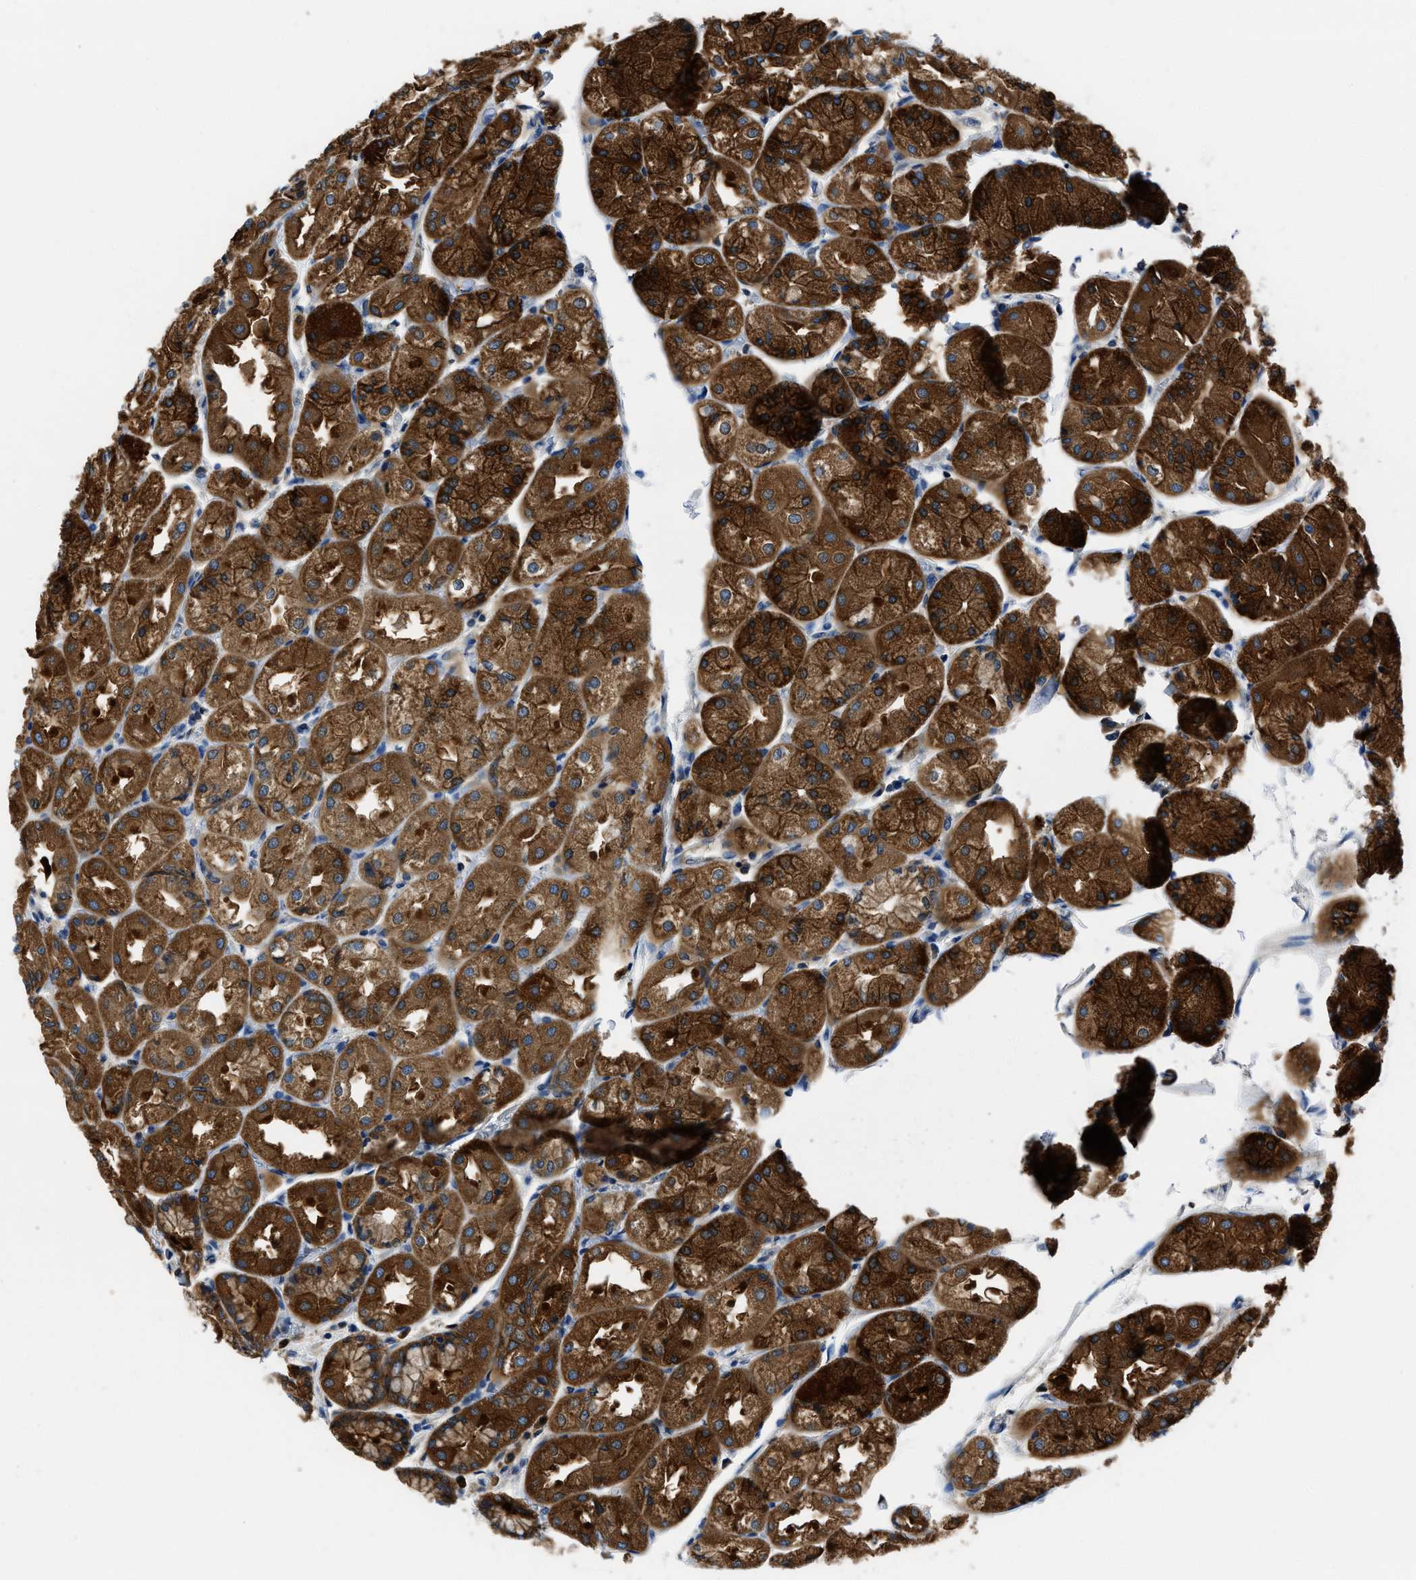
{"staining": {"intensity": "strong", "quantity": ">75%", "location": "cytoplasmic/membranous"}, "tissue": "stomach", "cell_type": "Glandular cells", "image_type": "normal", "snomed": [{"axis": "morphology", "description": "Normal tissue, NOS"}, {"axis": "topography", "description": "Stomach, upper"}], "caption": "Immunohistochemical staining of unremarkable stomach reveals strong cytoplasmic/membranous protein expression in about >75% of glandular cells. The protein of interest is stained brown, and the nuclei are stained in blue (DAB (3,3'-diaminobenzidine) IHC with brightfield microscopy, high magnification).", "gene": "YARS1", "patient": {"sex": "male", "age": 72}}